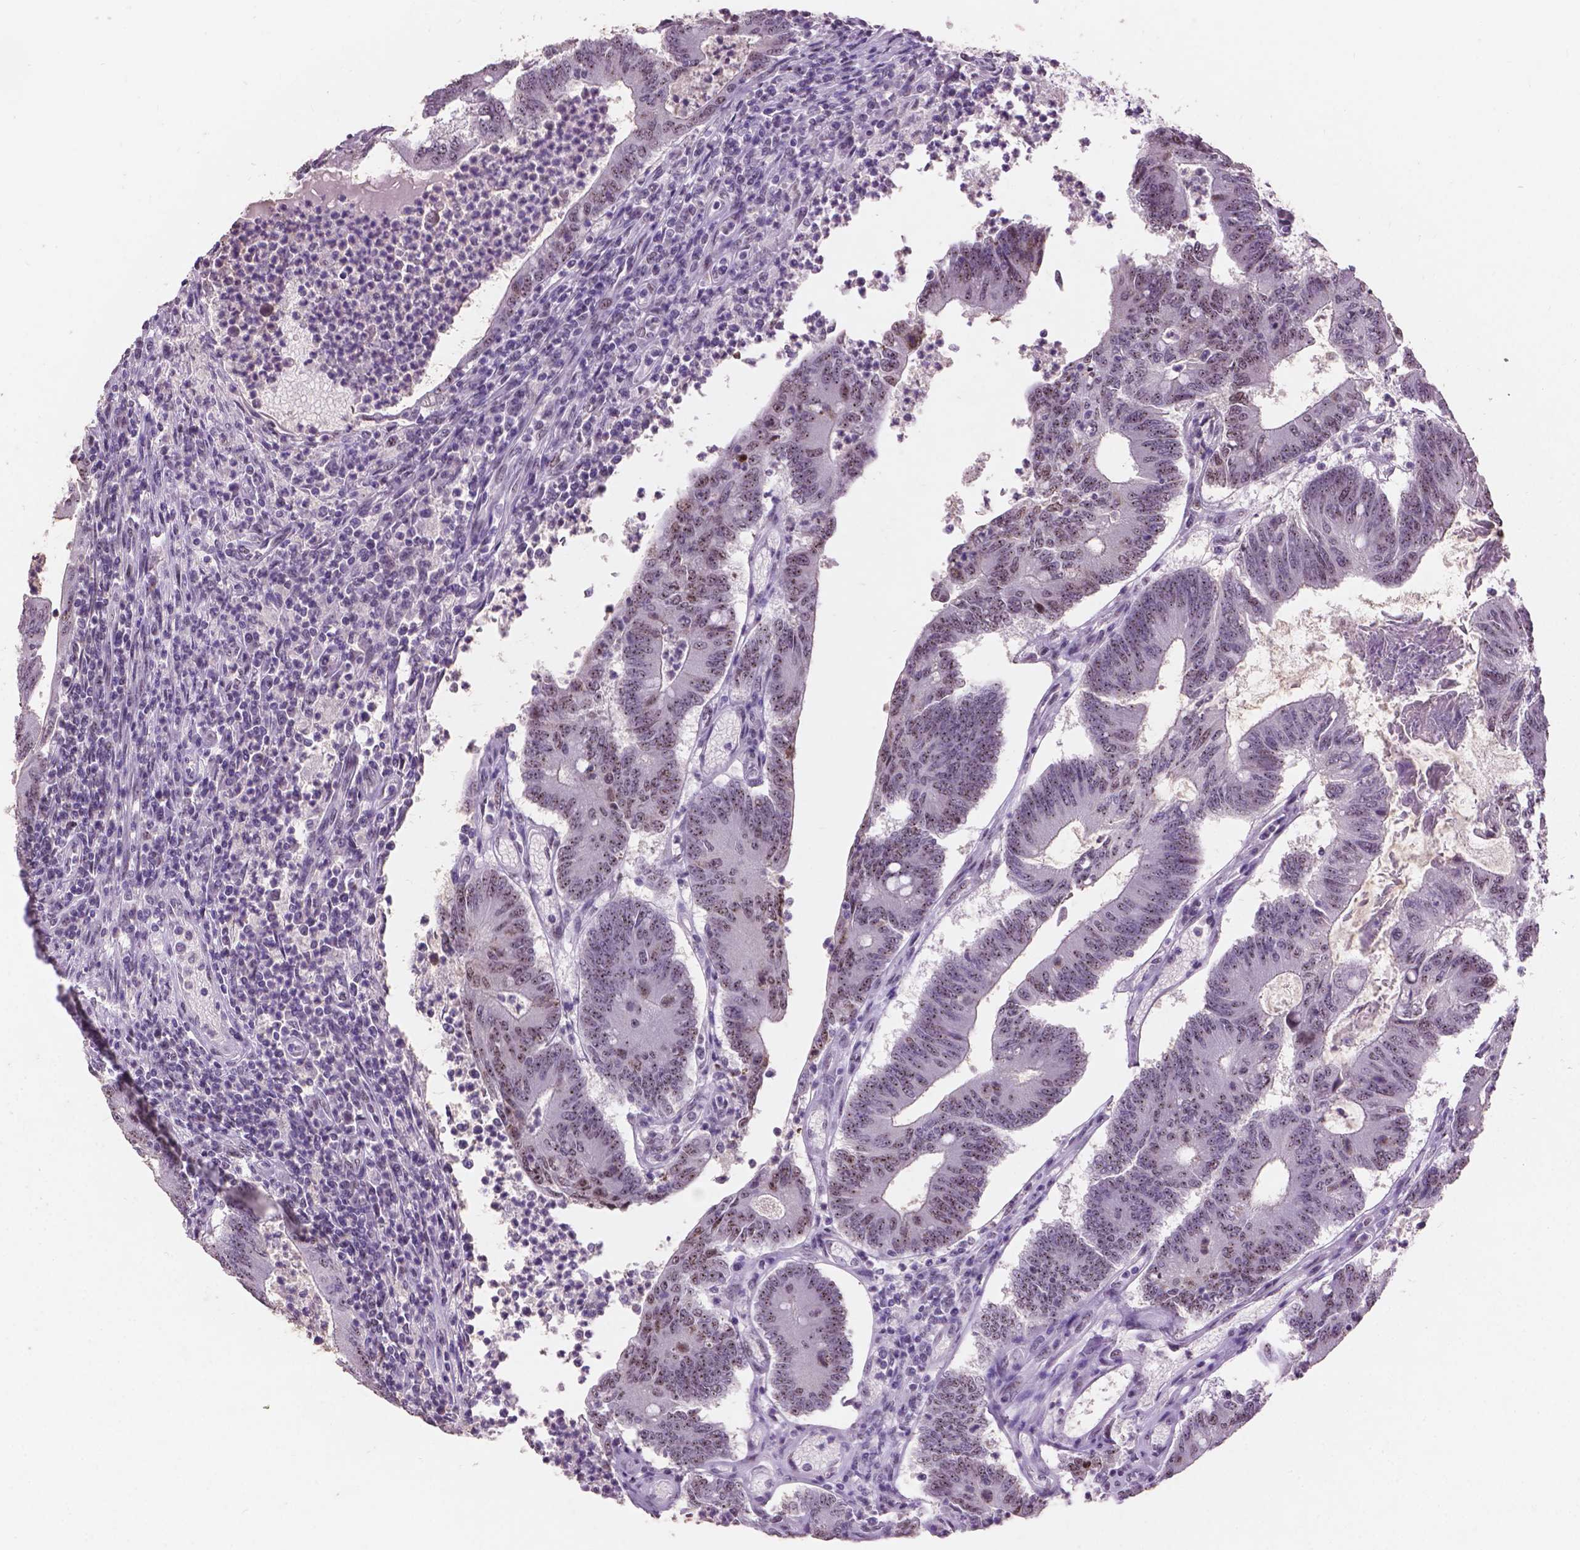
{"staining": {"intensity": "moderate", "quantity": "25%-75%", "location": "nuclear"}, "tissue": "colorectal cancer", "cell_type": "Tumor cells", "image_type": "cancer", "snomed": [{"axis": "morphology", "description": "Adenocarcinoma, NOS"}, {"axis": "topography", "description": "Colon"}], "caption": "Colorectal cancer stained for a protein reveals moderate nuclear positivity in tumor cells.", "gene": "COIL", "patient": {"sex": "female", "age": 70}}